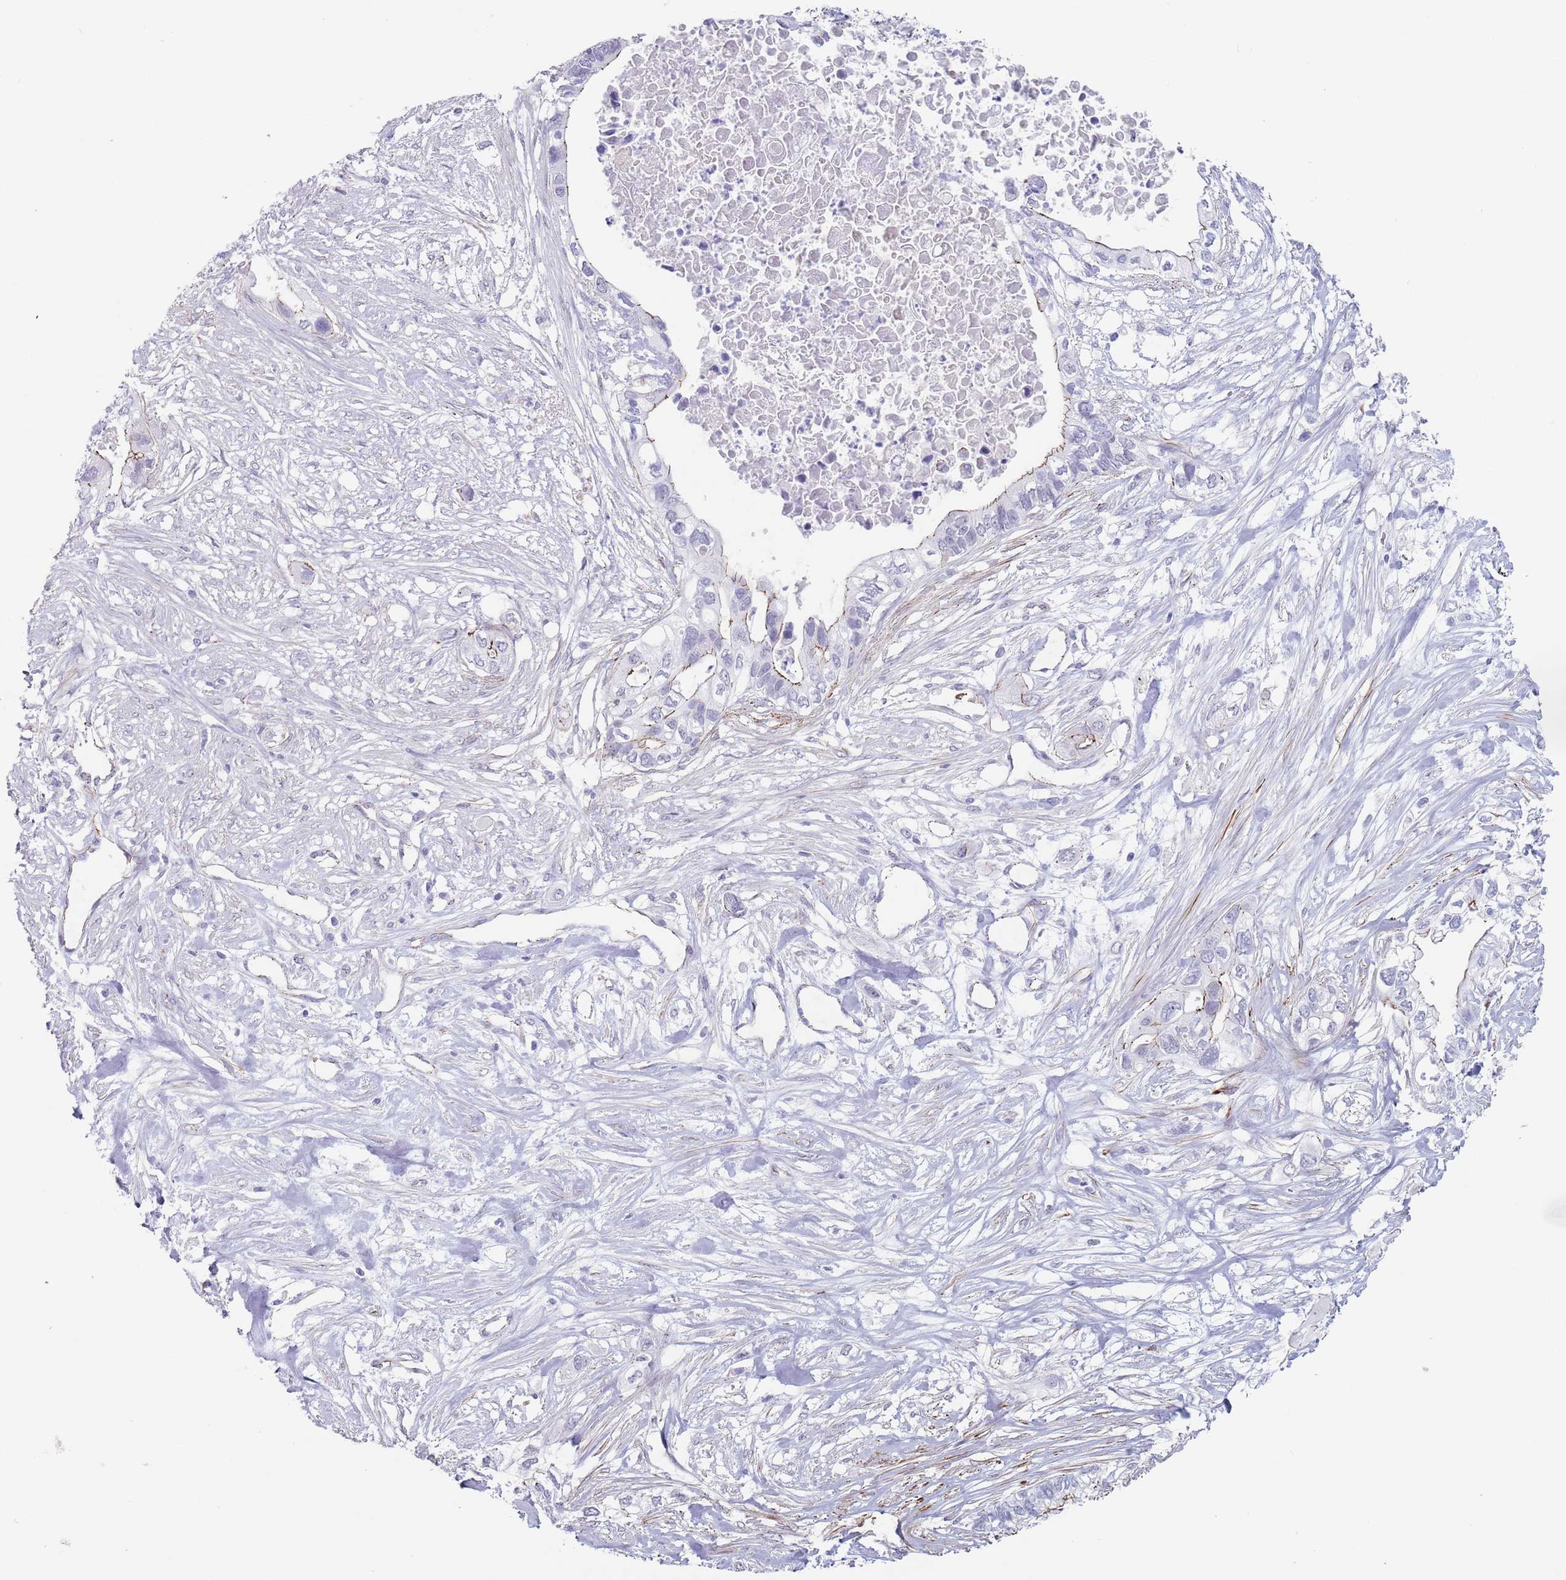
{"staining": {"intensity": "negative", "quantity": "none", "location": "none"}, "tissue": "pancreatic cancer", "cell_type": "Tumor cells", "image_type": "cancer", "snomed": [{"axis": "morphology", "description": "Adenocarcinoma, NOS"}, {"axis": "topography", "description": "Pancreas"}], "caption": "IHC micrograph of human adenocarcinoma (pancreatic) stained for a protein (brown), which demonstrates no staining in tumor cells.", "gene": "OR5A2", "patient": {"sex": "female", "age": 63}}